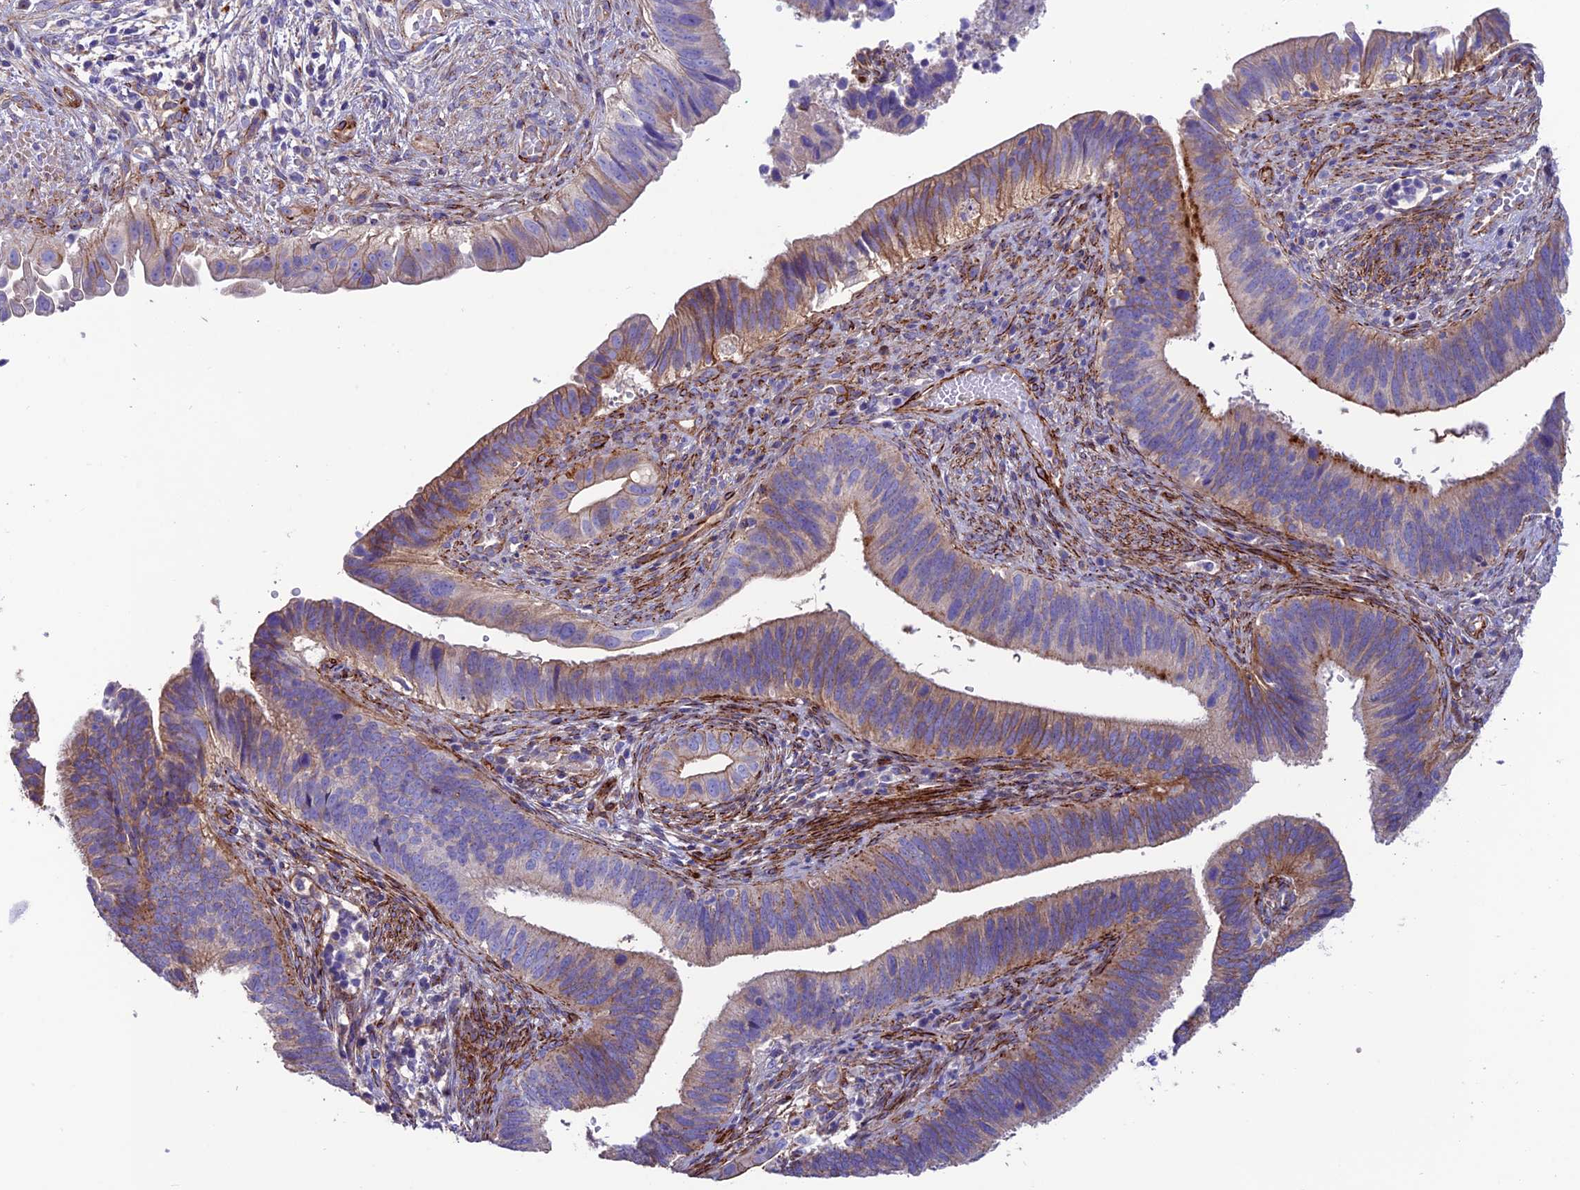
{"staining": {"intensity": "weak", "quantity": "25%-75%", "location": "cytoplasmic/membranous"}, "tissue": "cervical cancer", "cell_type": "Tumor cells", "image_type": "cancer", "snomed": [{"axis": "morphology", "description": "Adenocarcinoma, NOS"}, {"axis": "topography", "description": "Cervix"}], "caption": "Immunohistochemistry (IHC) of adenocarcinoma (cervical) displays low levels of weak cytoplasmic/membranous expression in approximately 25%-75% of tumor cells.", "gene": "REX1BD", "patient": {"sex": "female", "age": 42}}